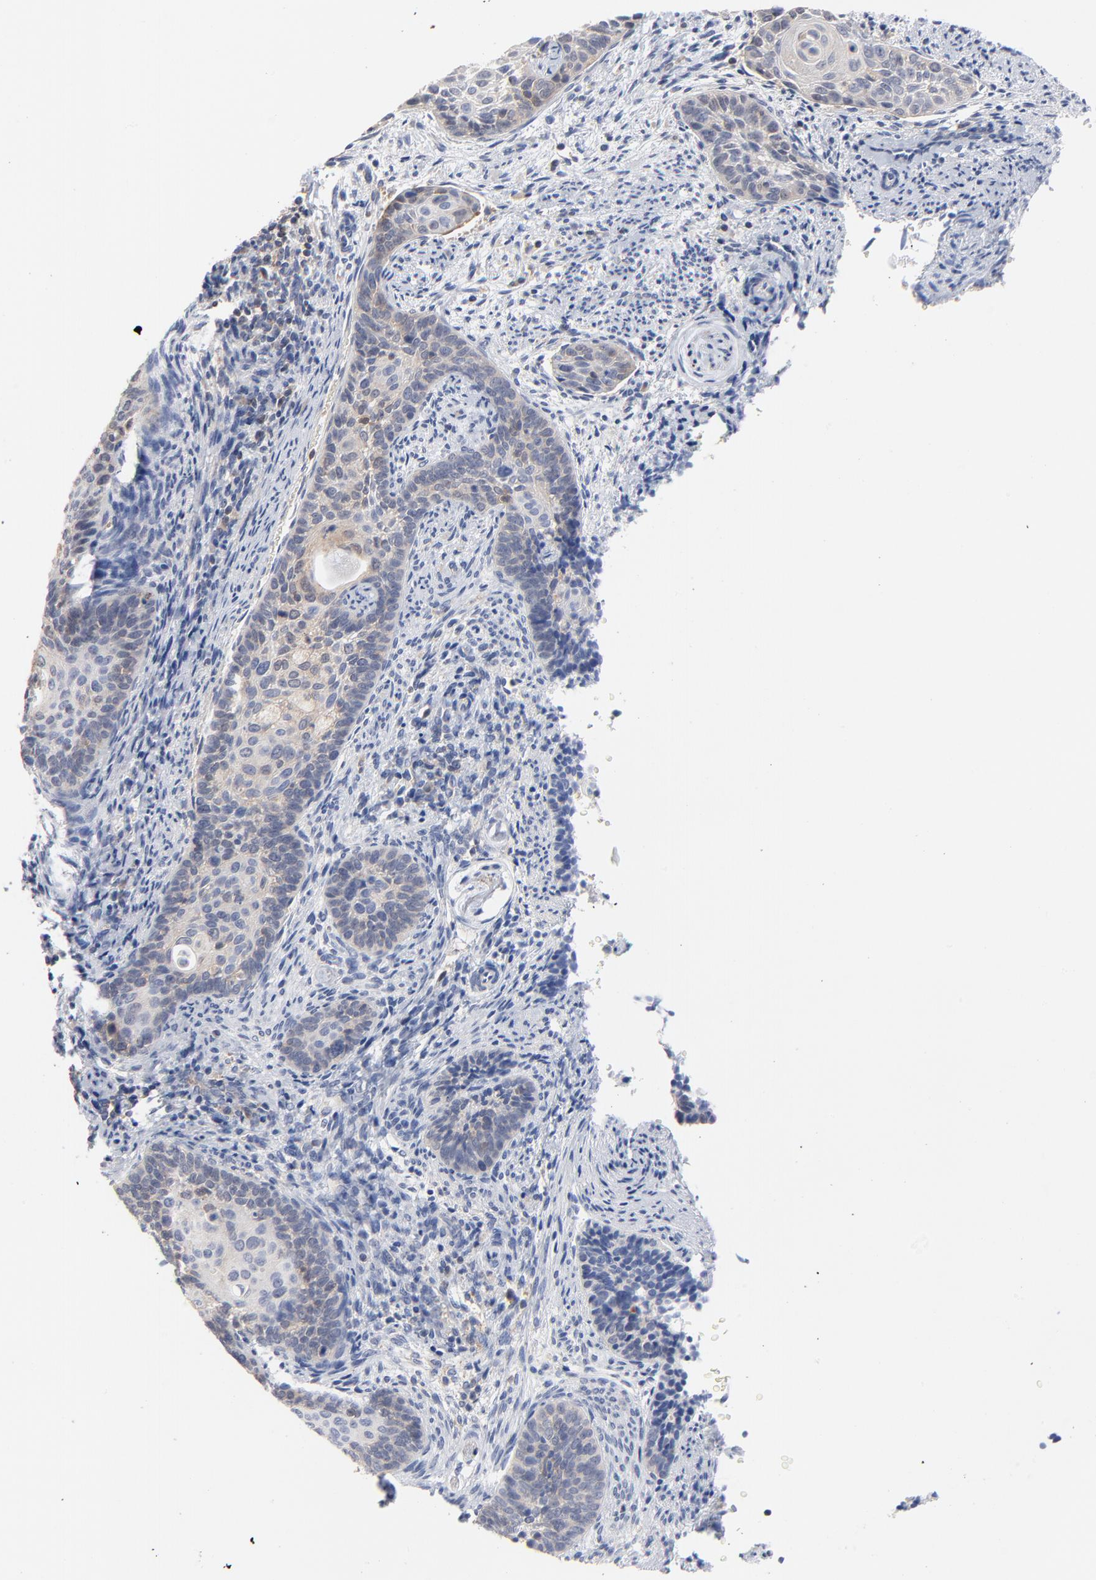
{"staining": {"intensity": "weak", "quantity": ">75%", "location": "cytoplasmic/membranous"}, "tissue": "cervical cancer", "cell_type": "Tumor cells", "image_type": "cancer", "snomed": [{"axis": "morphology", "description": "Squamous cell carcinoma, NOS"}, {"axis": "topography", "description": "Cervix"}], "caption": "Cervical squamous cell carcinoma tissue exhibits weak cytoplasmic/membranous expression in approximately >75% of tumor cells", "gene": "CAB39L", "patient": {"sex": "female", "age": 33}}